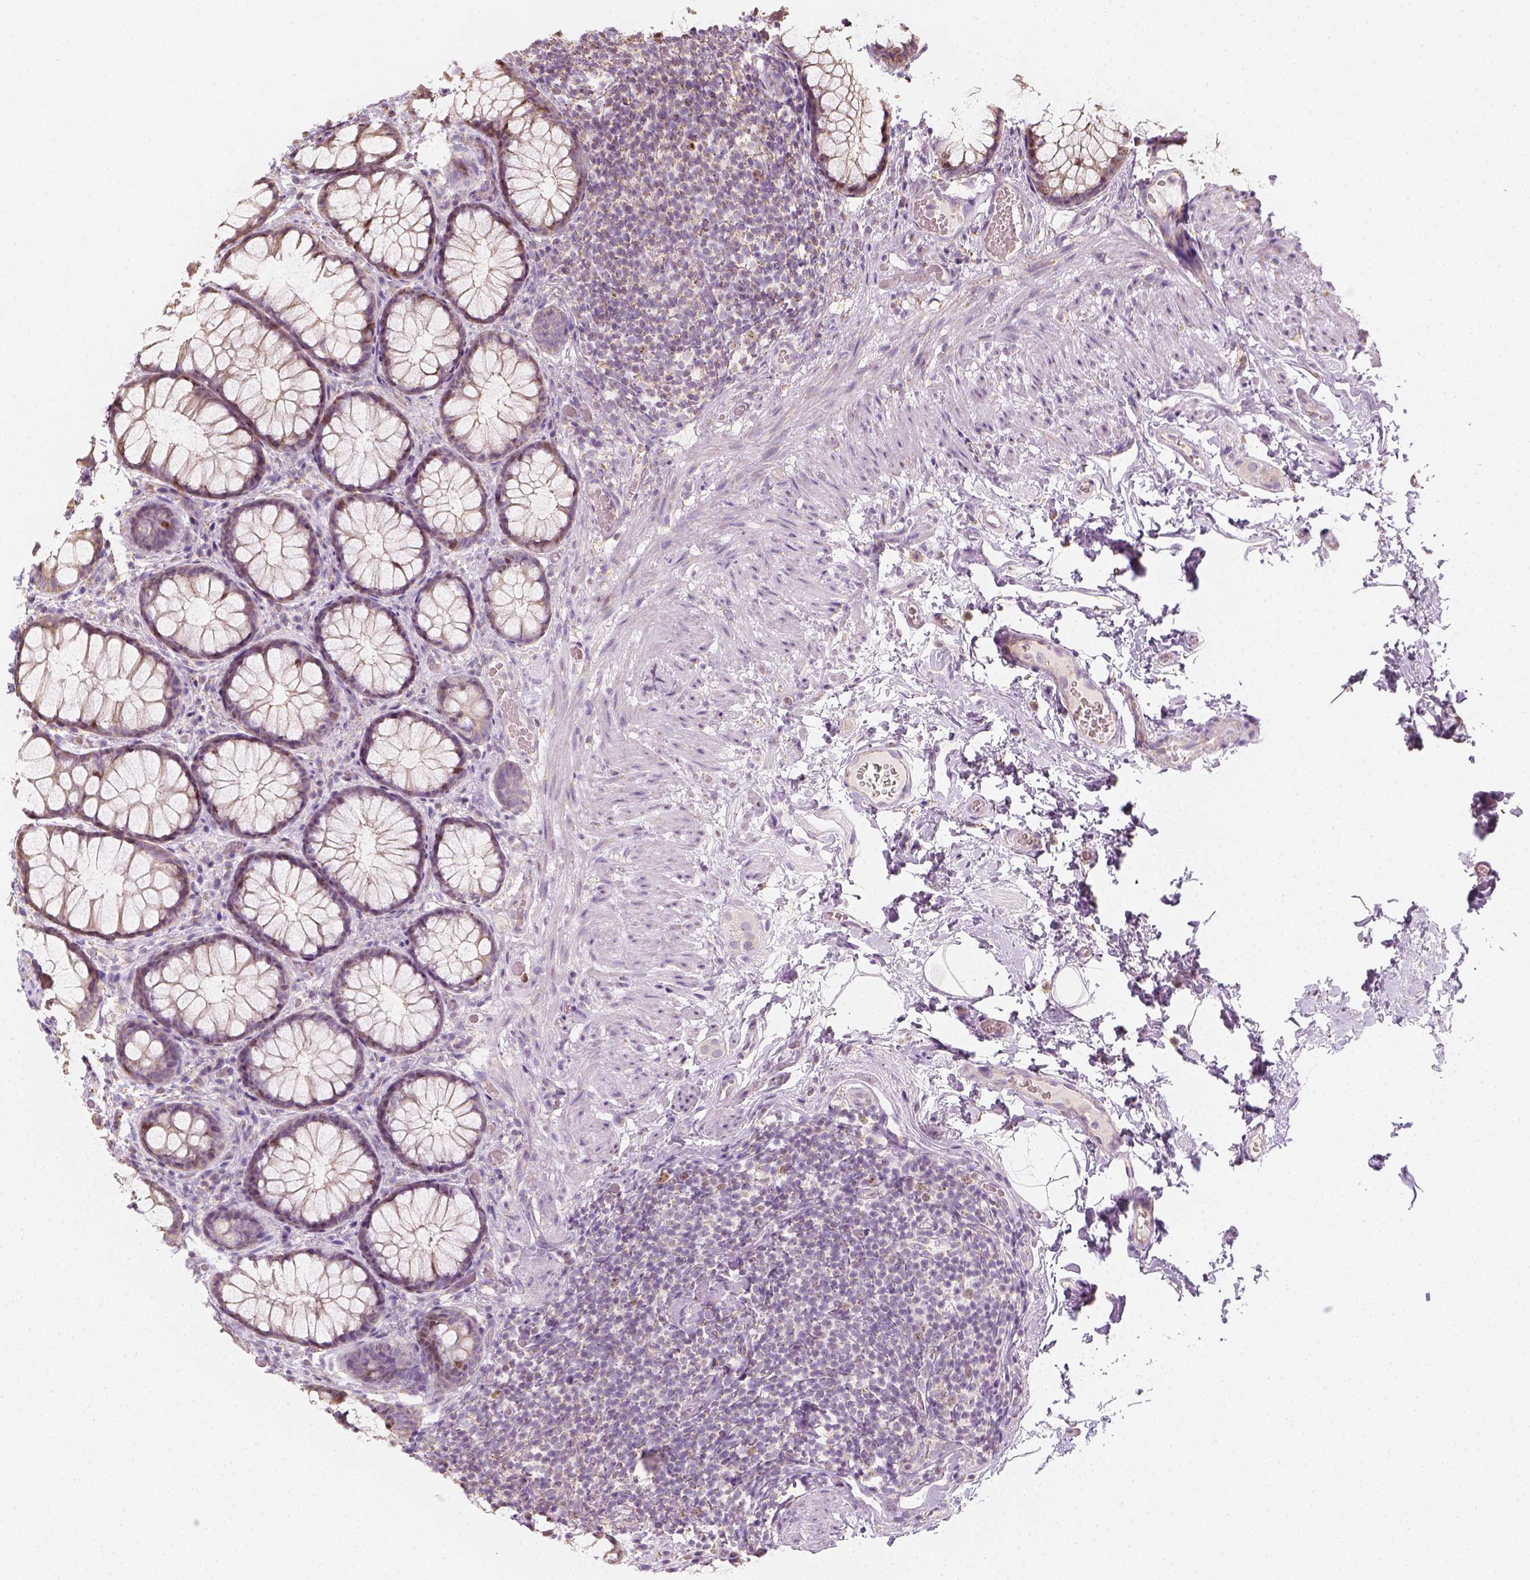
{"staining": {"intensity": "moderate", "quantity": "<25%", "location": "cytoplasmic/membranous"}, "tissue": "rectum", "cell_type": "Glandular cells", "image_type": "normal", "snomed": [{"axis": "morphology", "description": "Normal tissue, NOS"}, {"axis": "topography", "description": "Rectum"}], "caption": "A low amount of moderate cytoplasmic/membranous expression is identified in about <25% of glandular cells in normal rectum. The staining was performed using DAB (3,3'-diaminobenzidine), with brown indicating positive protein expression. Nuclei are stained blue with hematoxylin.", "gene": "LCA5", "patient": {"sex": "female", "age": 62}}